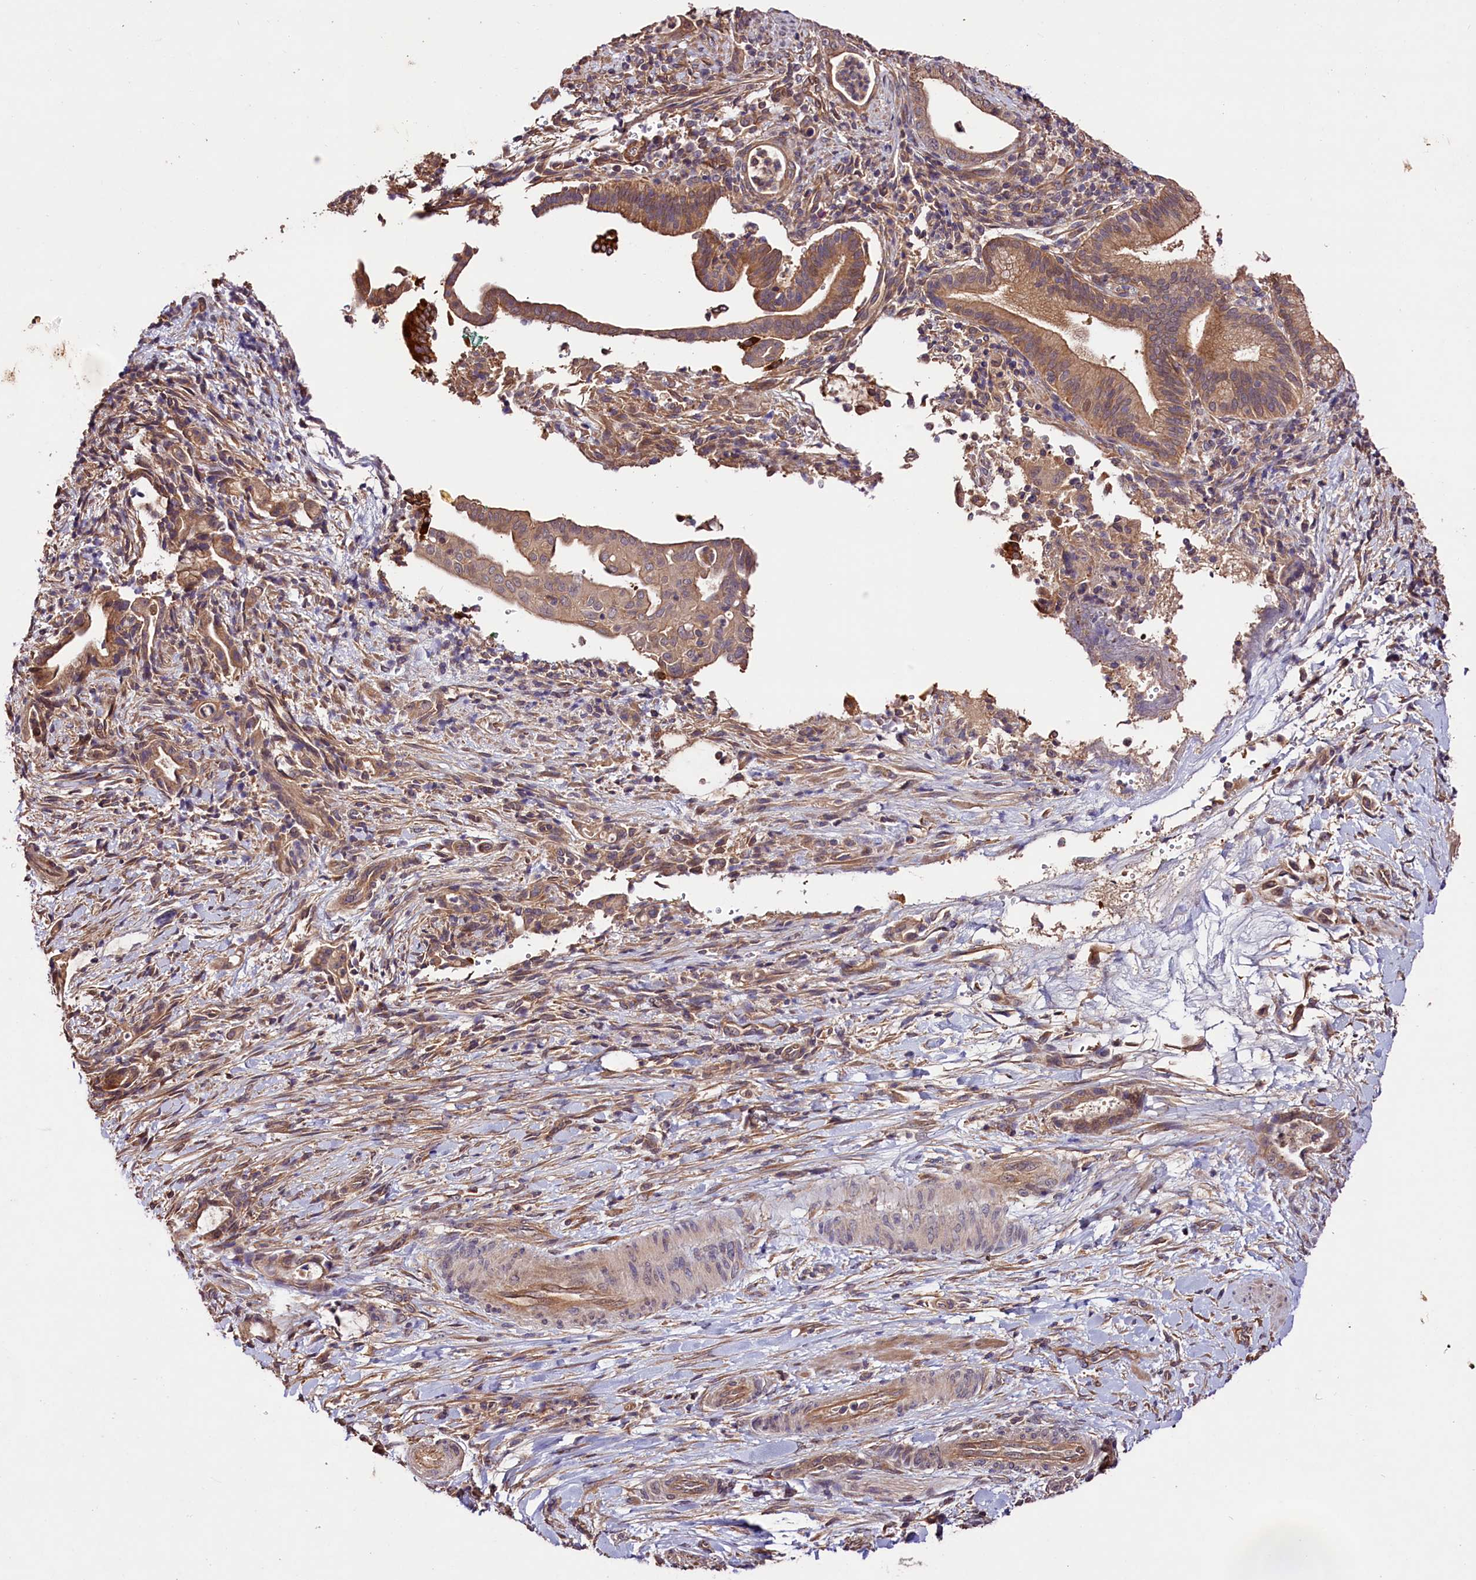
{"staining": {"intensity": "moderate", "quantity": ">75%", "location": "cytoplasmic/membranous"}, "tissue": "pancreatic cancer", "cell_type": "Tumor cells", "image_type": "cancer", "snomed": [{"axis": "morphology", "description": "Normal tissue, NOS"}, {"axis": "morphology", "description": "Adenocarcinoma, NOS"}, {"axis": "topography", "description": "Pancreas"}], "caption": "Approximately >75% of tumor cells in adenocarcinoma (pancreatic) display moderate cytoplasmic/membranous protein staining as visualized by brown immunohistochemical staining.", "gene": "CES3", "patient": {"sex": "female", "age": 55}}